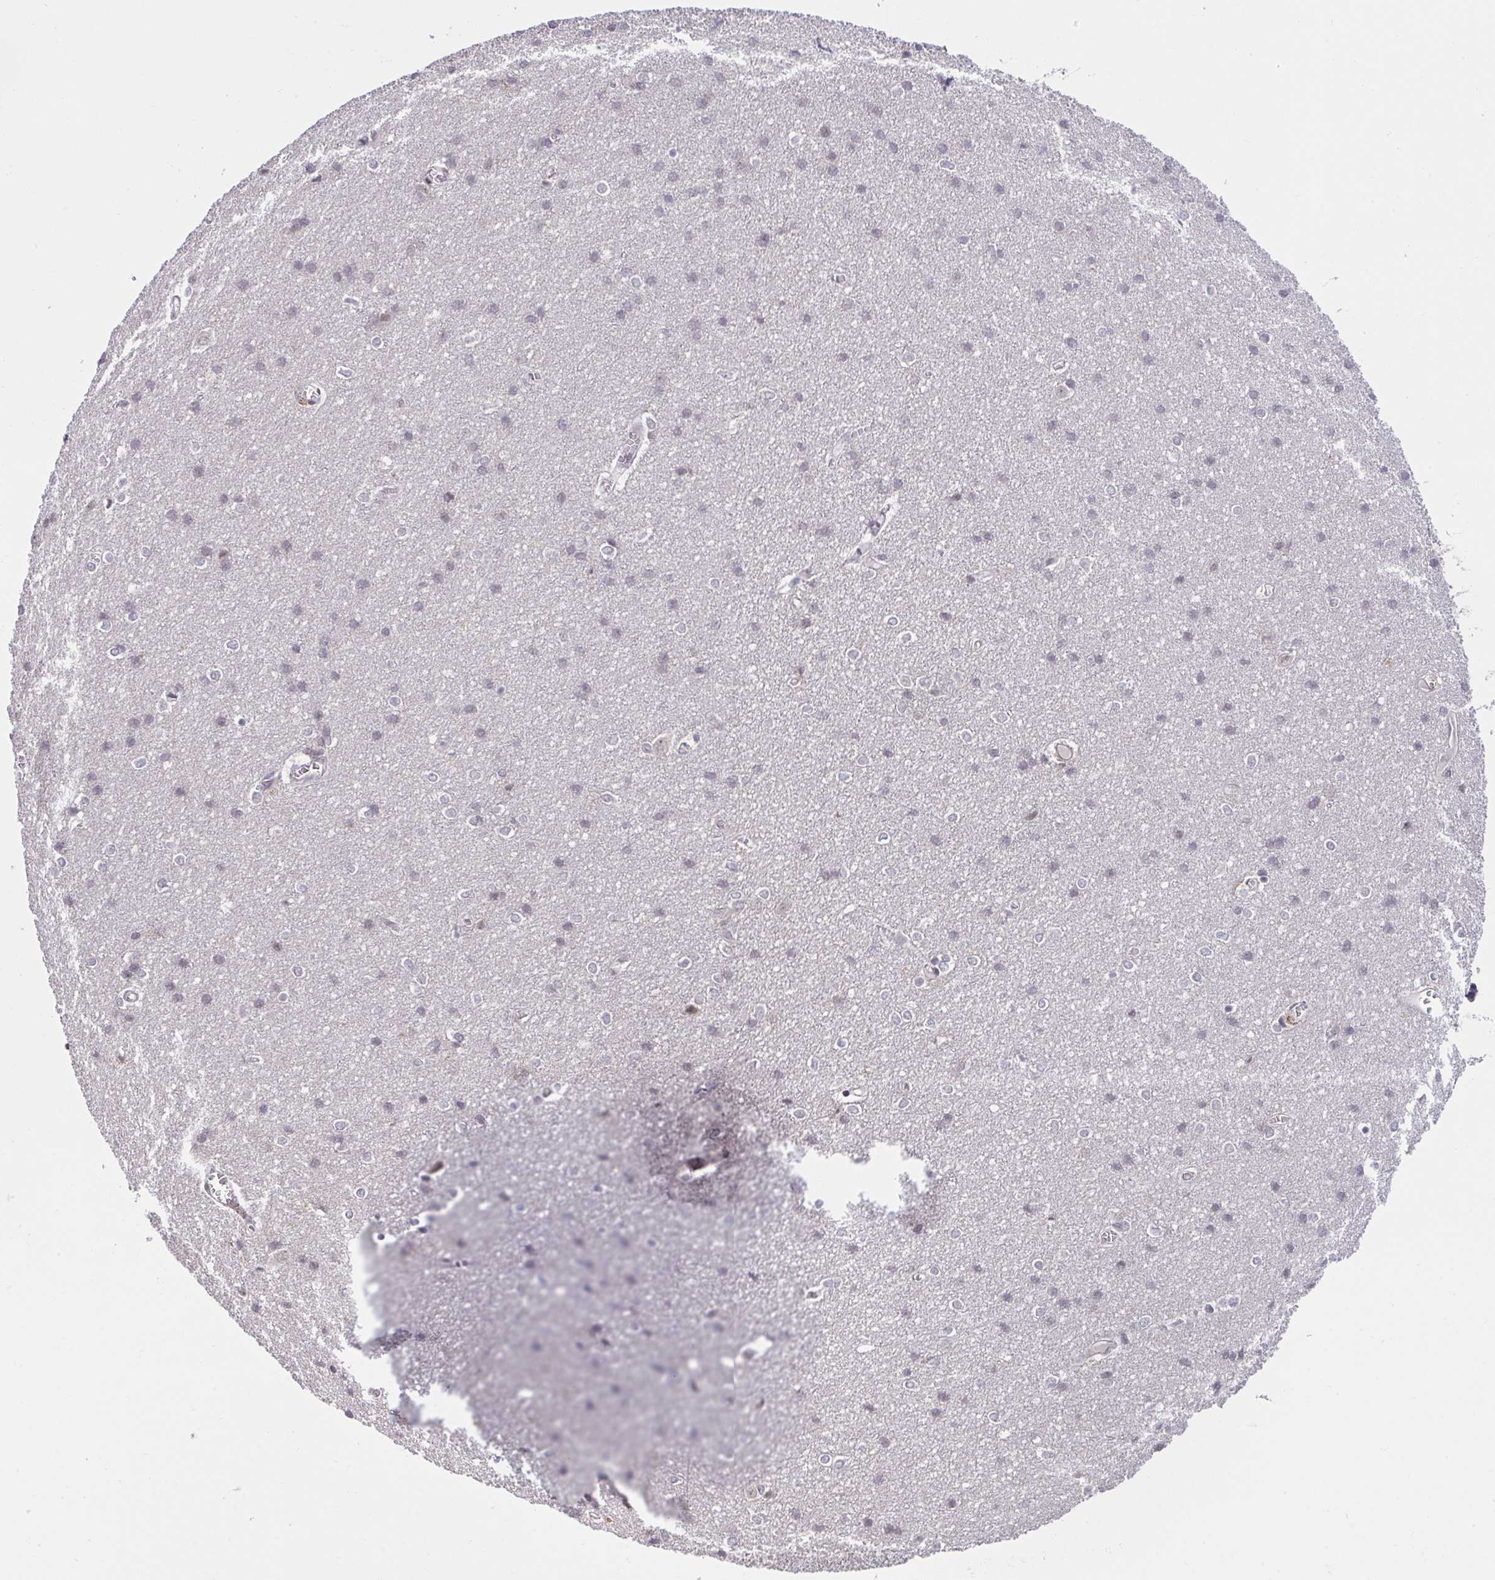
{"staining": {"intensity": "negative", "quantity": "none", "location": "none"}, "tissue": "cerebral cortex", "cell_type": "Endothelial cells", "image_type": "normal", "snomed": [{"axis": "morphology", "description": "Normal tissue, NOS"}, {"axis": "topography", "description": "Cerebral cortex"}], "caption": "The micrograph reveals no significant expression in endothelial cells of cerebral cortex.", "gene": "SAP30", "patient": {"sex": "male", "age": 37}}